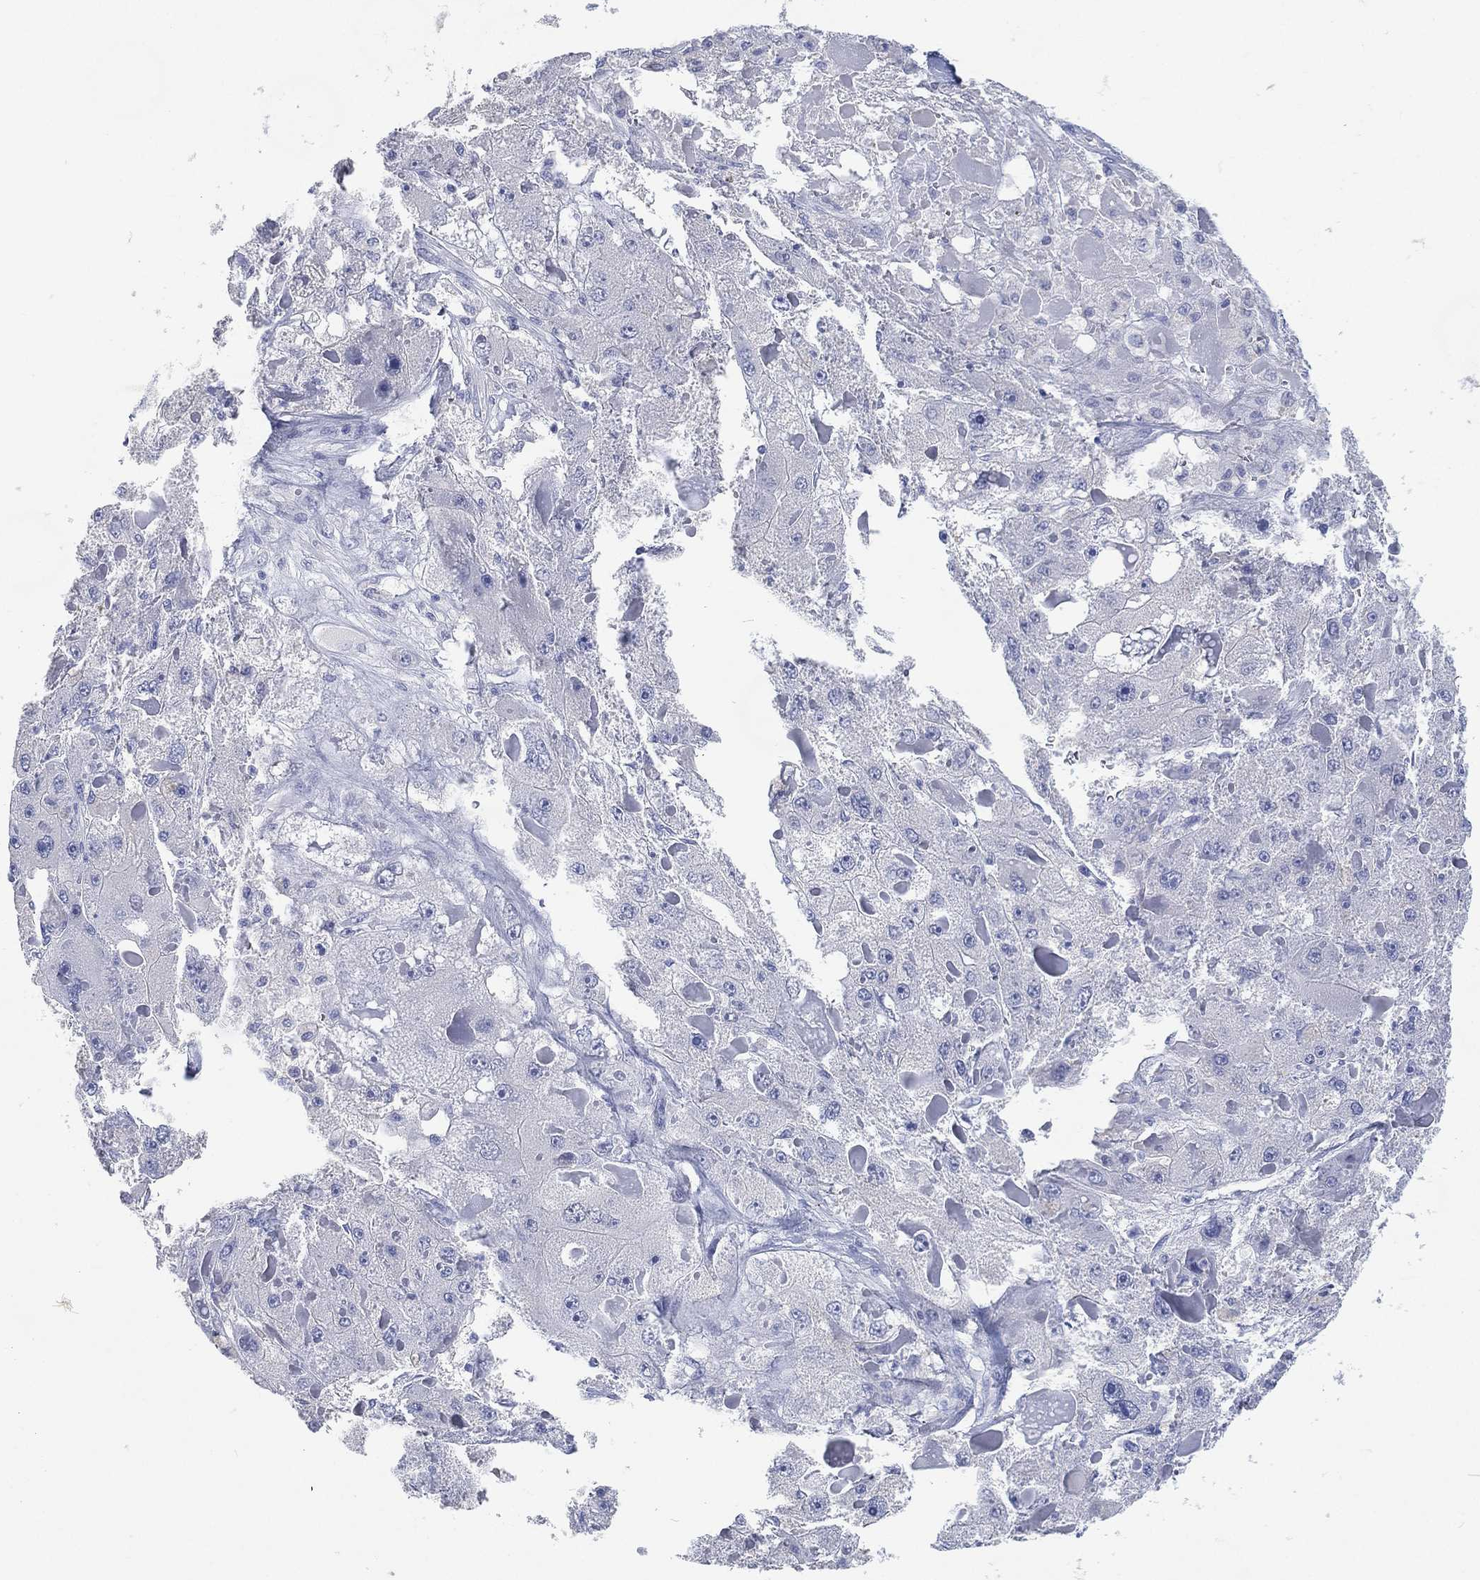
{"staining": {"intensity": "negative", "quantity": "none", "location": "none"}, "tissue": "liver cancer", "cell_type": "Tumor cells", "image_type": "cancer", "snomed": [{"axis": "morphology", "description": "Carcinoma, Hepatocellular, NOS"}, {"axis": "topography", "description": "Liver"}], "caption": "High power microscopy micrograph of an immunohistochemistry photomicrograph of liver cancer (hepatocellular carcinoma), revealing no significant staining in tumor cells.", "gene": "FMO1", "patient": {"sex": "female", "age": 73}}